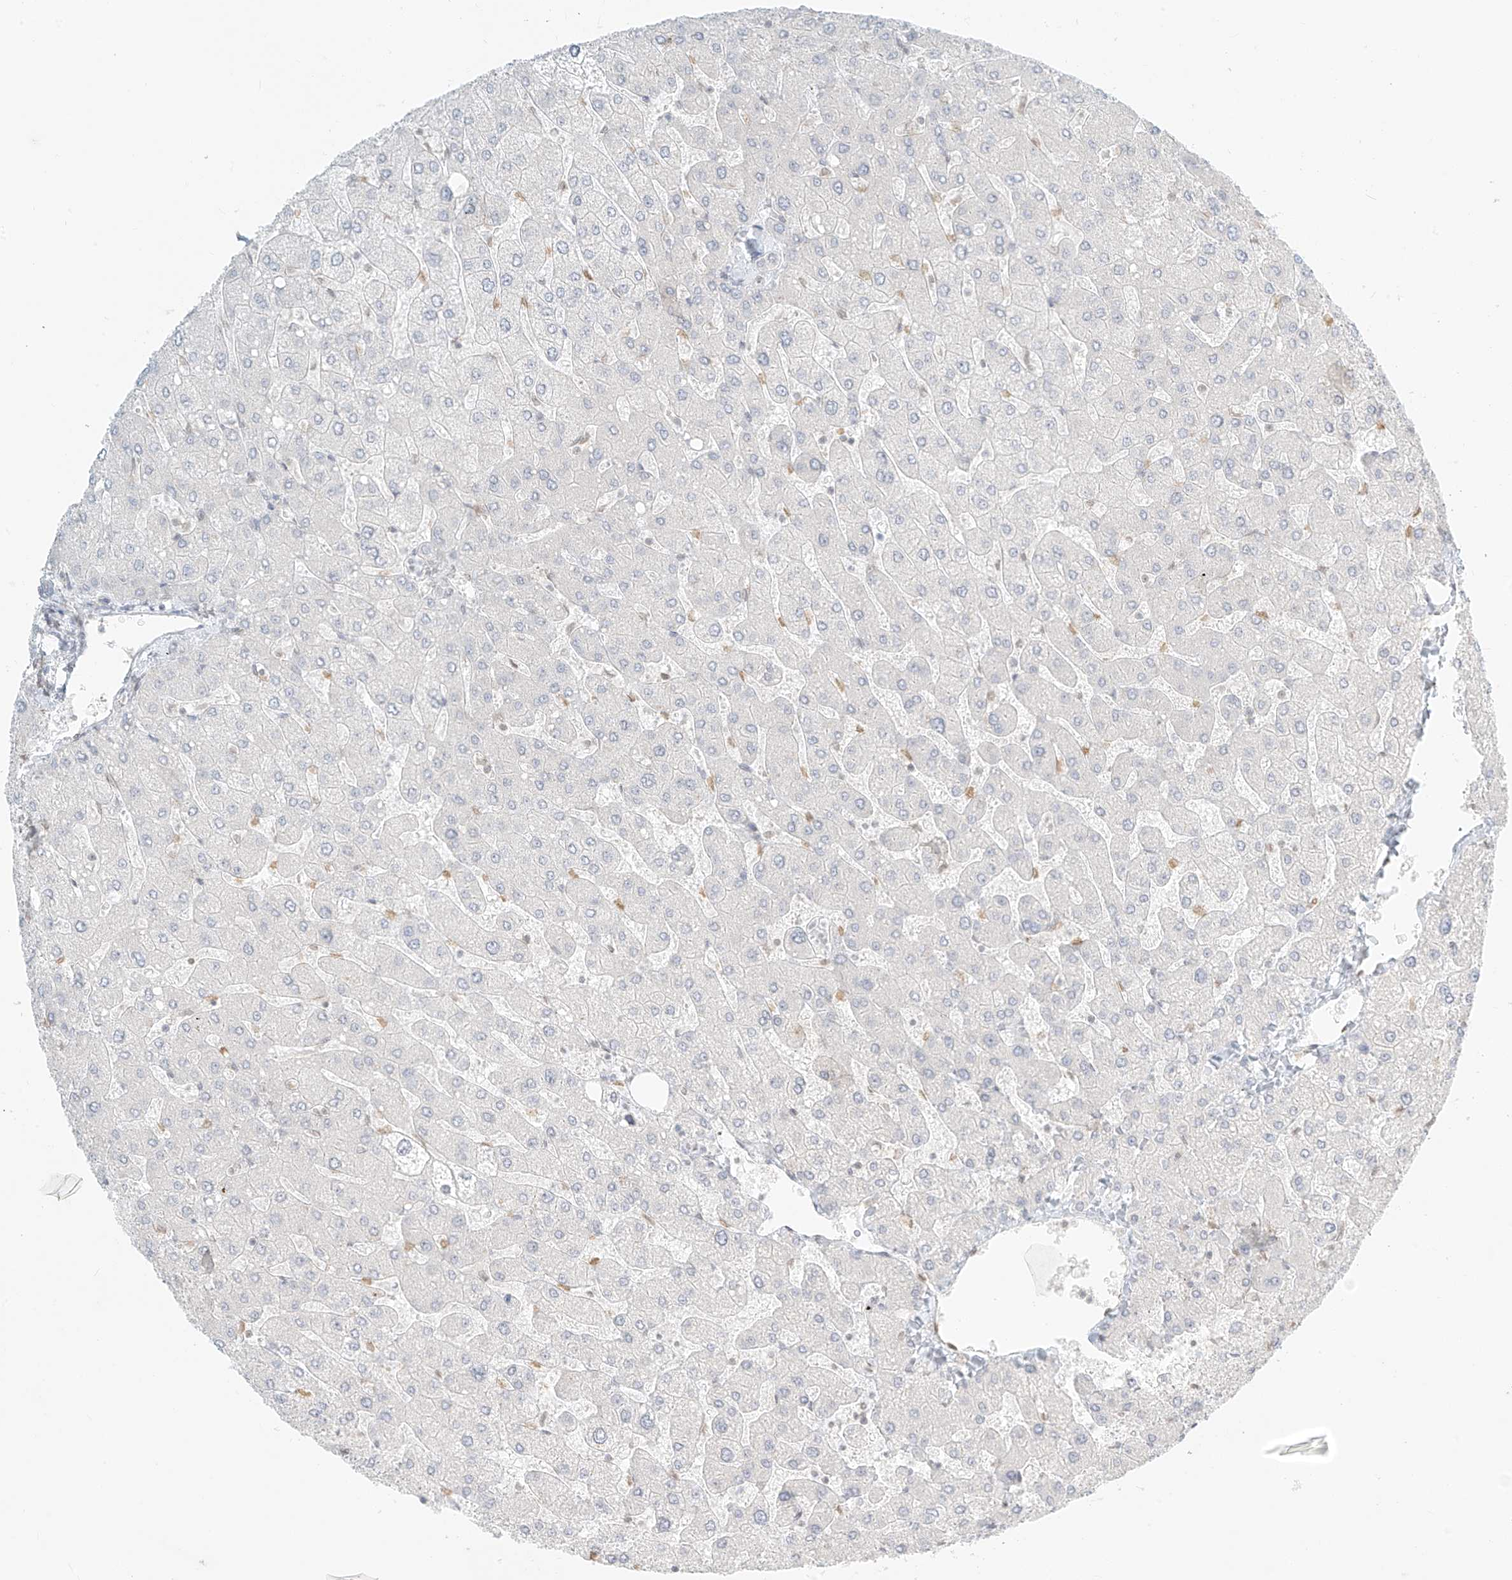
{"staining": {"intensity": "negative", "quantity": "none", "location": "none"}, "tissue": "liver", "cell_type": "Cholangiocytes", "image_type": "normal", "snomed": [{"axis": "morphology", "description": "Normal tissue, NOS"}, {"axis": "topography", "description": "Liver"}], "caption": "IHC of benign human liver demonstrates no positivity in cholangiocytes.", "gene": "OSBPL7", "patient": {"sex": "male", "age": 55}}